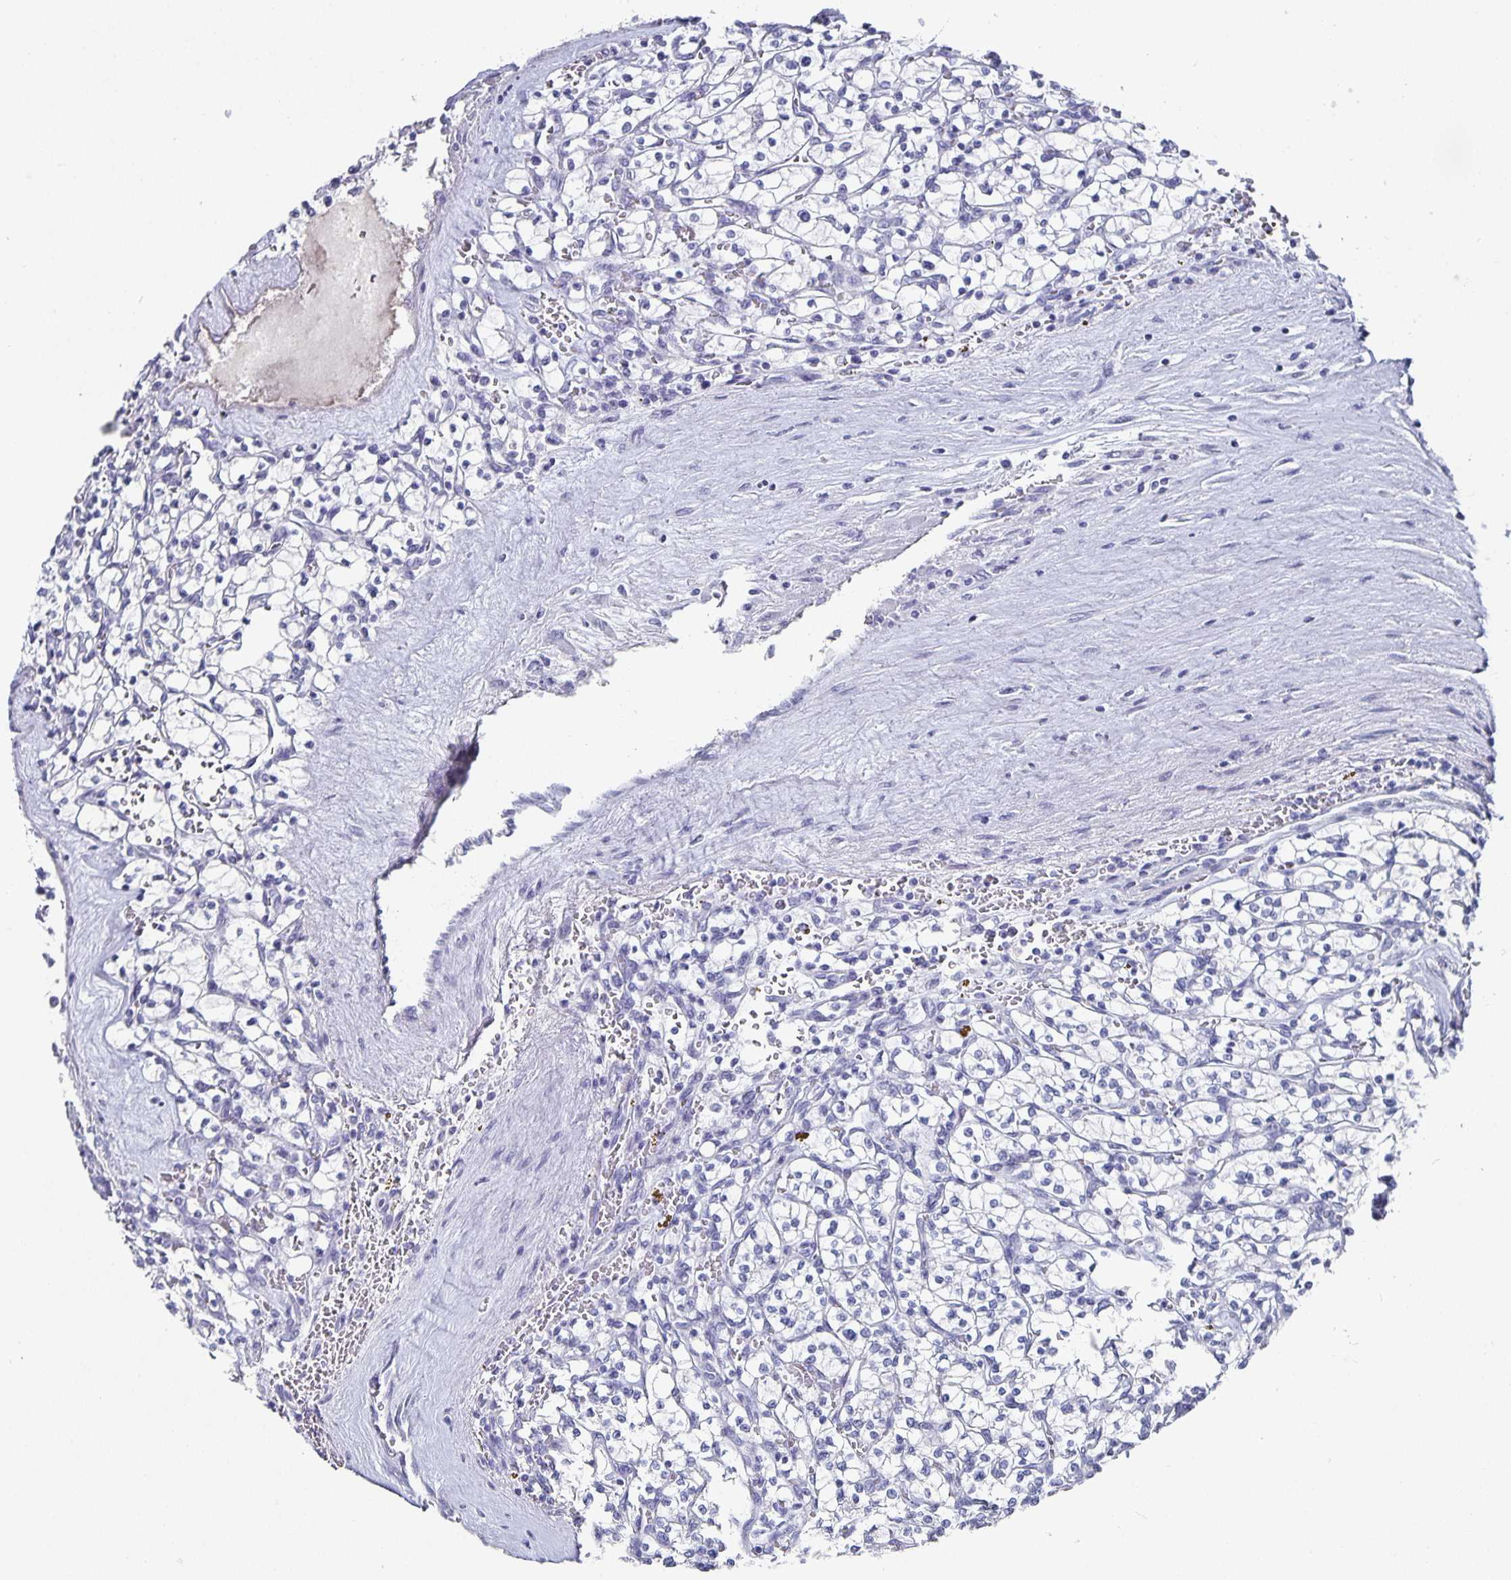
{"staining": {"intensity": "negative", "quantity": "none", "location": "none"}, "tissue": "renal cancer", "cell_type": "Tumor cells", "image_type": "cancer", "snomed": [{"axis": "morphology", "description": "Adenocarcinoma, NOS"}, {"axis": "topography", "description": "Kidney"}], "caption": "There is no significant positivity in tumor cells of renal cancer (adenocarcinoma).", "gene": "CHGA", "patient": {"sex": "female", "age": 64}}